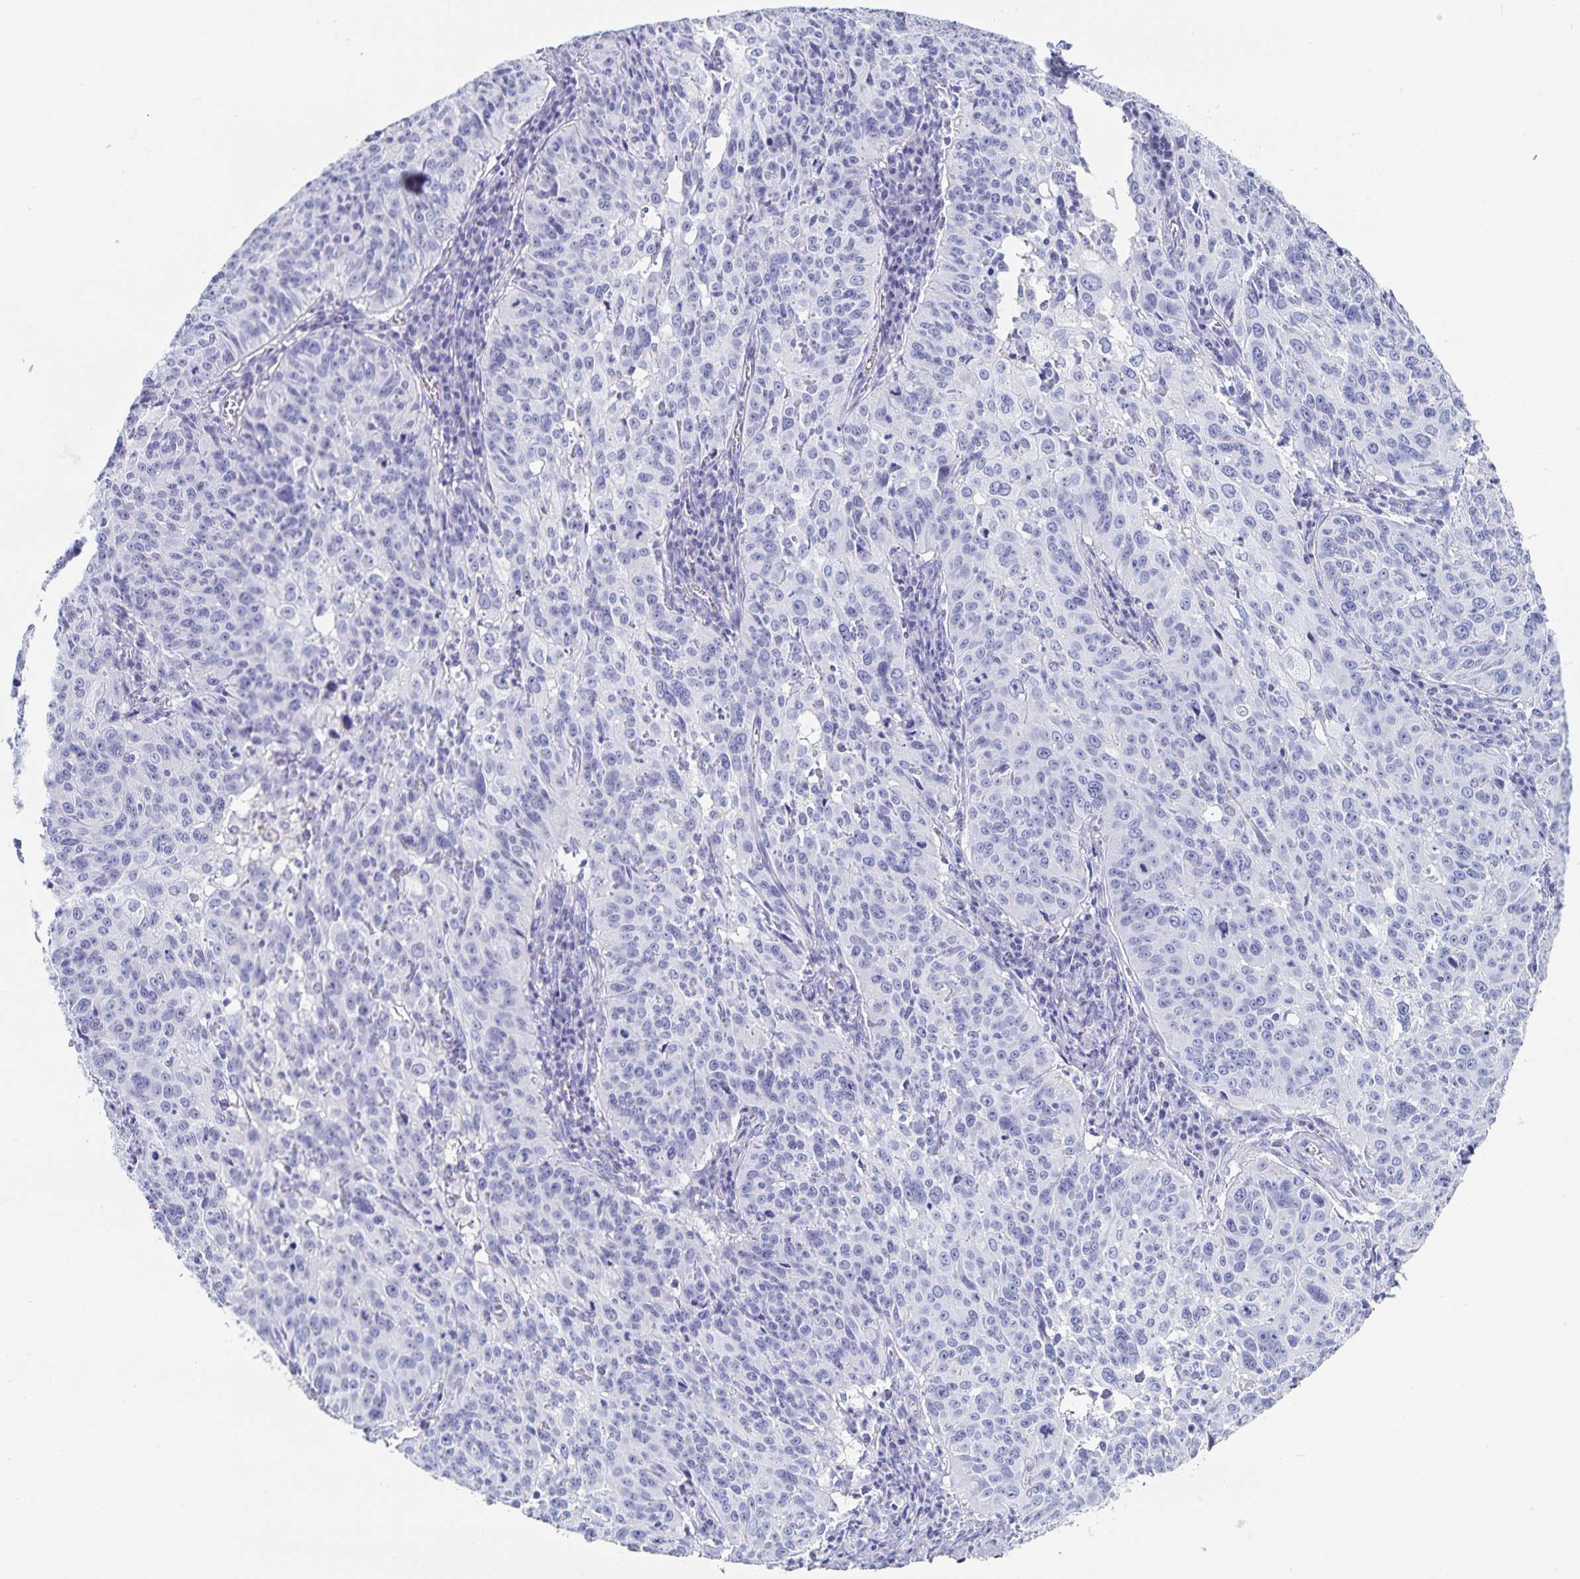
{"staining": {"intensity": "negative", "quantity": "none", "location": "none"}, "tissue": "cervical cancer", "cell_type": "Tumor cells", "image_type": "cancer", "snomed": [{"axis": "morphology", "description": "Squamous cell carcinoma, NOS"}, {"axis": "topography", "description": "Cervix"}], "caption": "Photomicrograph shows no significant protein staining in tumor cells of cervical squamous cell carcinoma.", "gene": "C19orf73", "patient": {"sex": "female", "age": 31}}